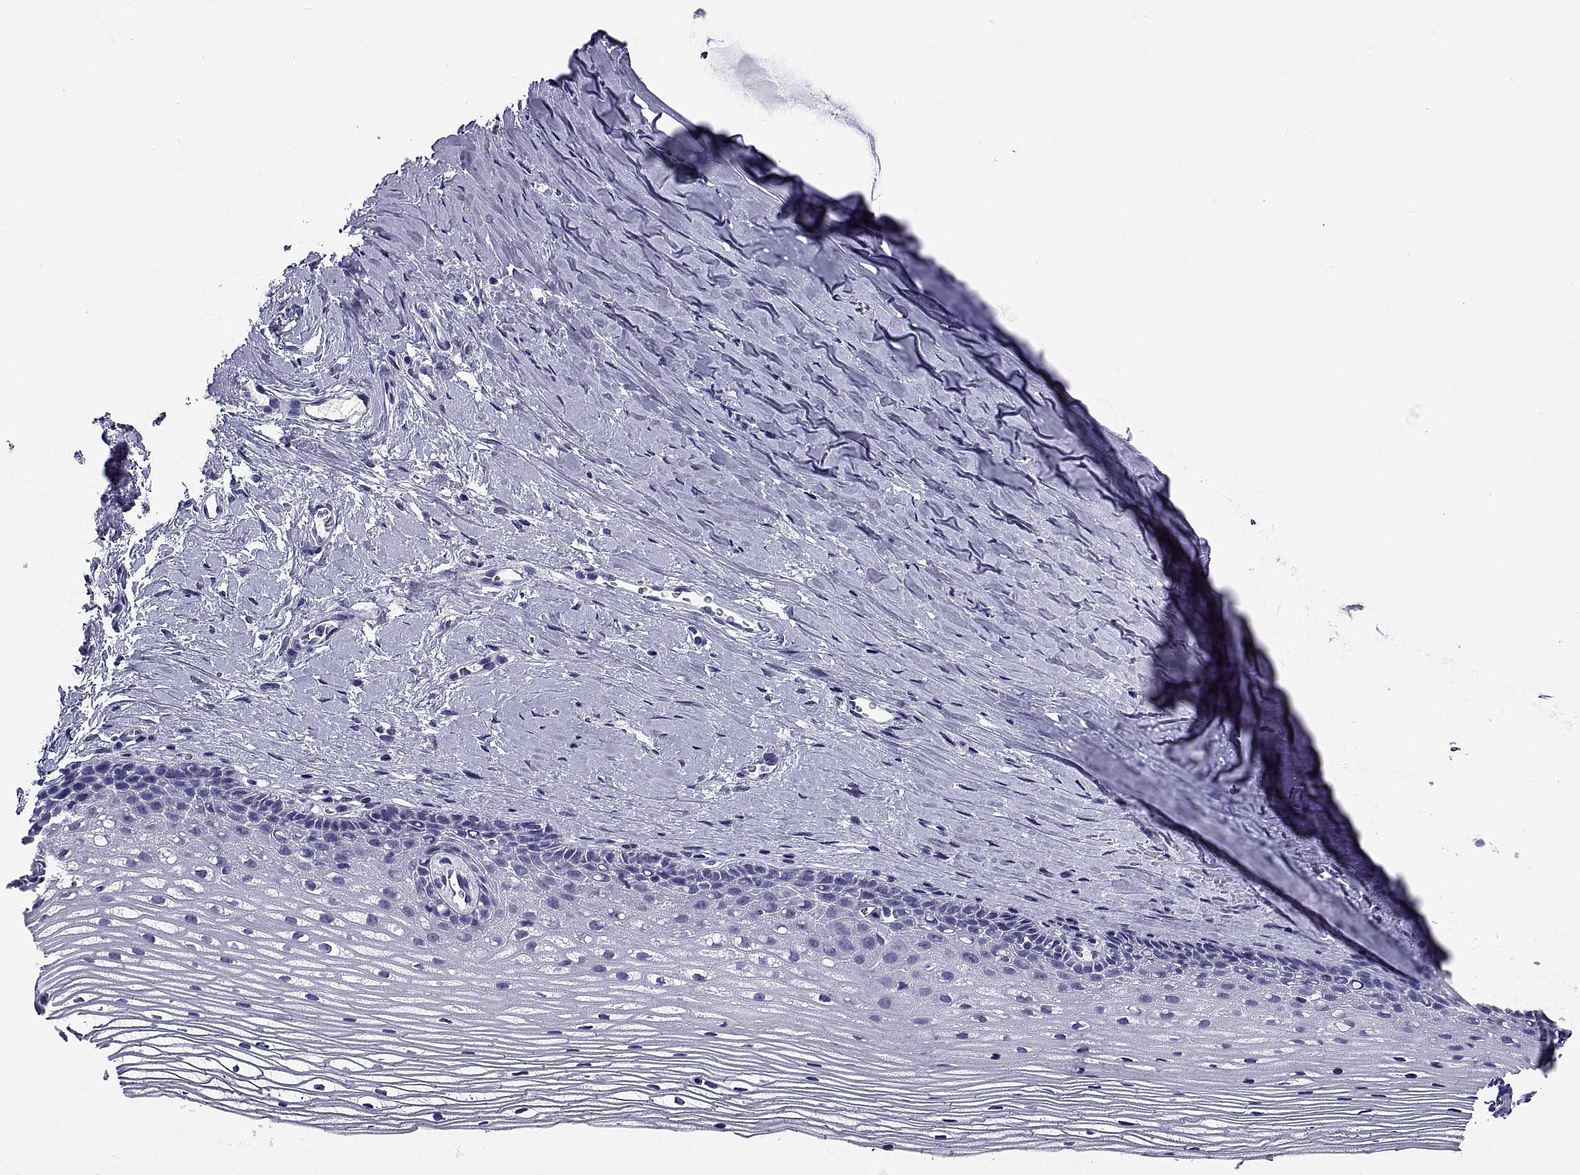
{"staining": {"intensity": "negative", "quantity": "none", "location": "none"}, "tissue": "cervix", "cell_type": "Glandular cells", "image_type": "normal", "snomed": [{"axis": "morphology", "description": "Normal tissue, NOS"}, {"axis": "topography", "description": "Cervix"}], "caption": "The image displays no significant staining in glandular cells of cervix. (Stains: DAB immunohistochemistry (IHC) with hematoxylin counter stain, Microscopy: brightfield microscopy at high magnification).", "gene": "TGFBR3L", "patient": {"sex": "female", "age": 40}}